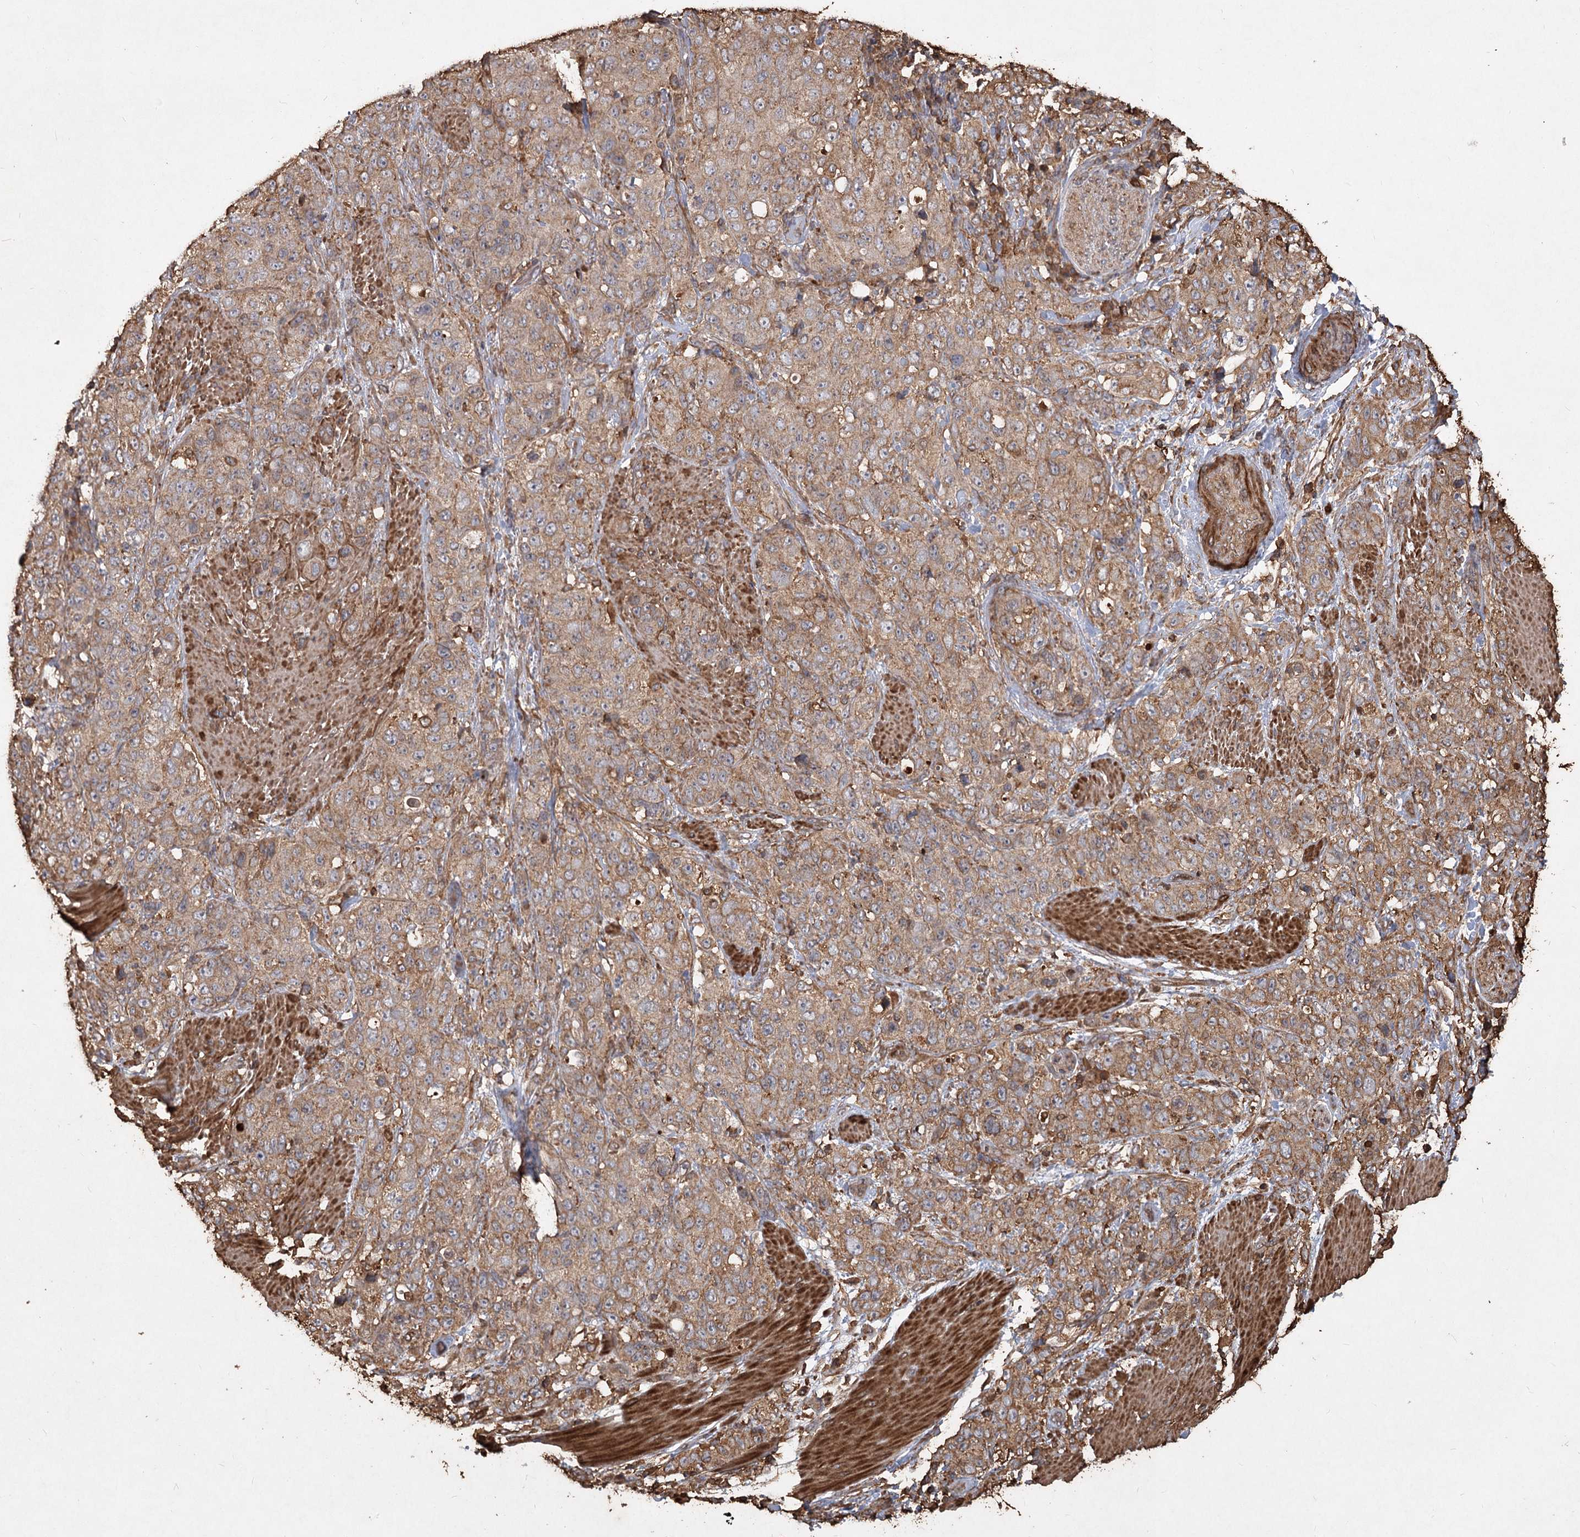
{"staining": {"intensity": "moderate", "quantity": ">75%", "location": "cytoplasmic/membranous"}, "tissue": "stomach cancer", "cell_type": "Tumor cells", "image_type": "cancer", "snomed": [{"axis": "morphology", "description": "Adenocarcinoma, NOS"}, {"axis": "topography", "description": "Stomach"}], "caption": "Approximately >75% of tumor cells in stomach cancer (adenocarcinoma) show moderate cytoplasmic/membranous protein staining as visualized by brown immunohistochemical staining.", "gene": "PIK3C2A", "patient": {"sex": "male", "age": 48}}